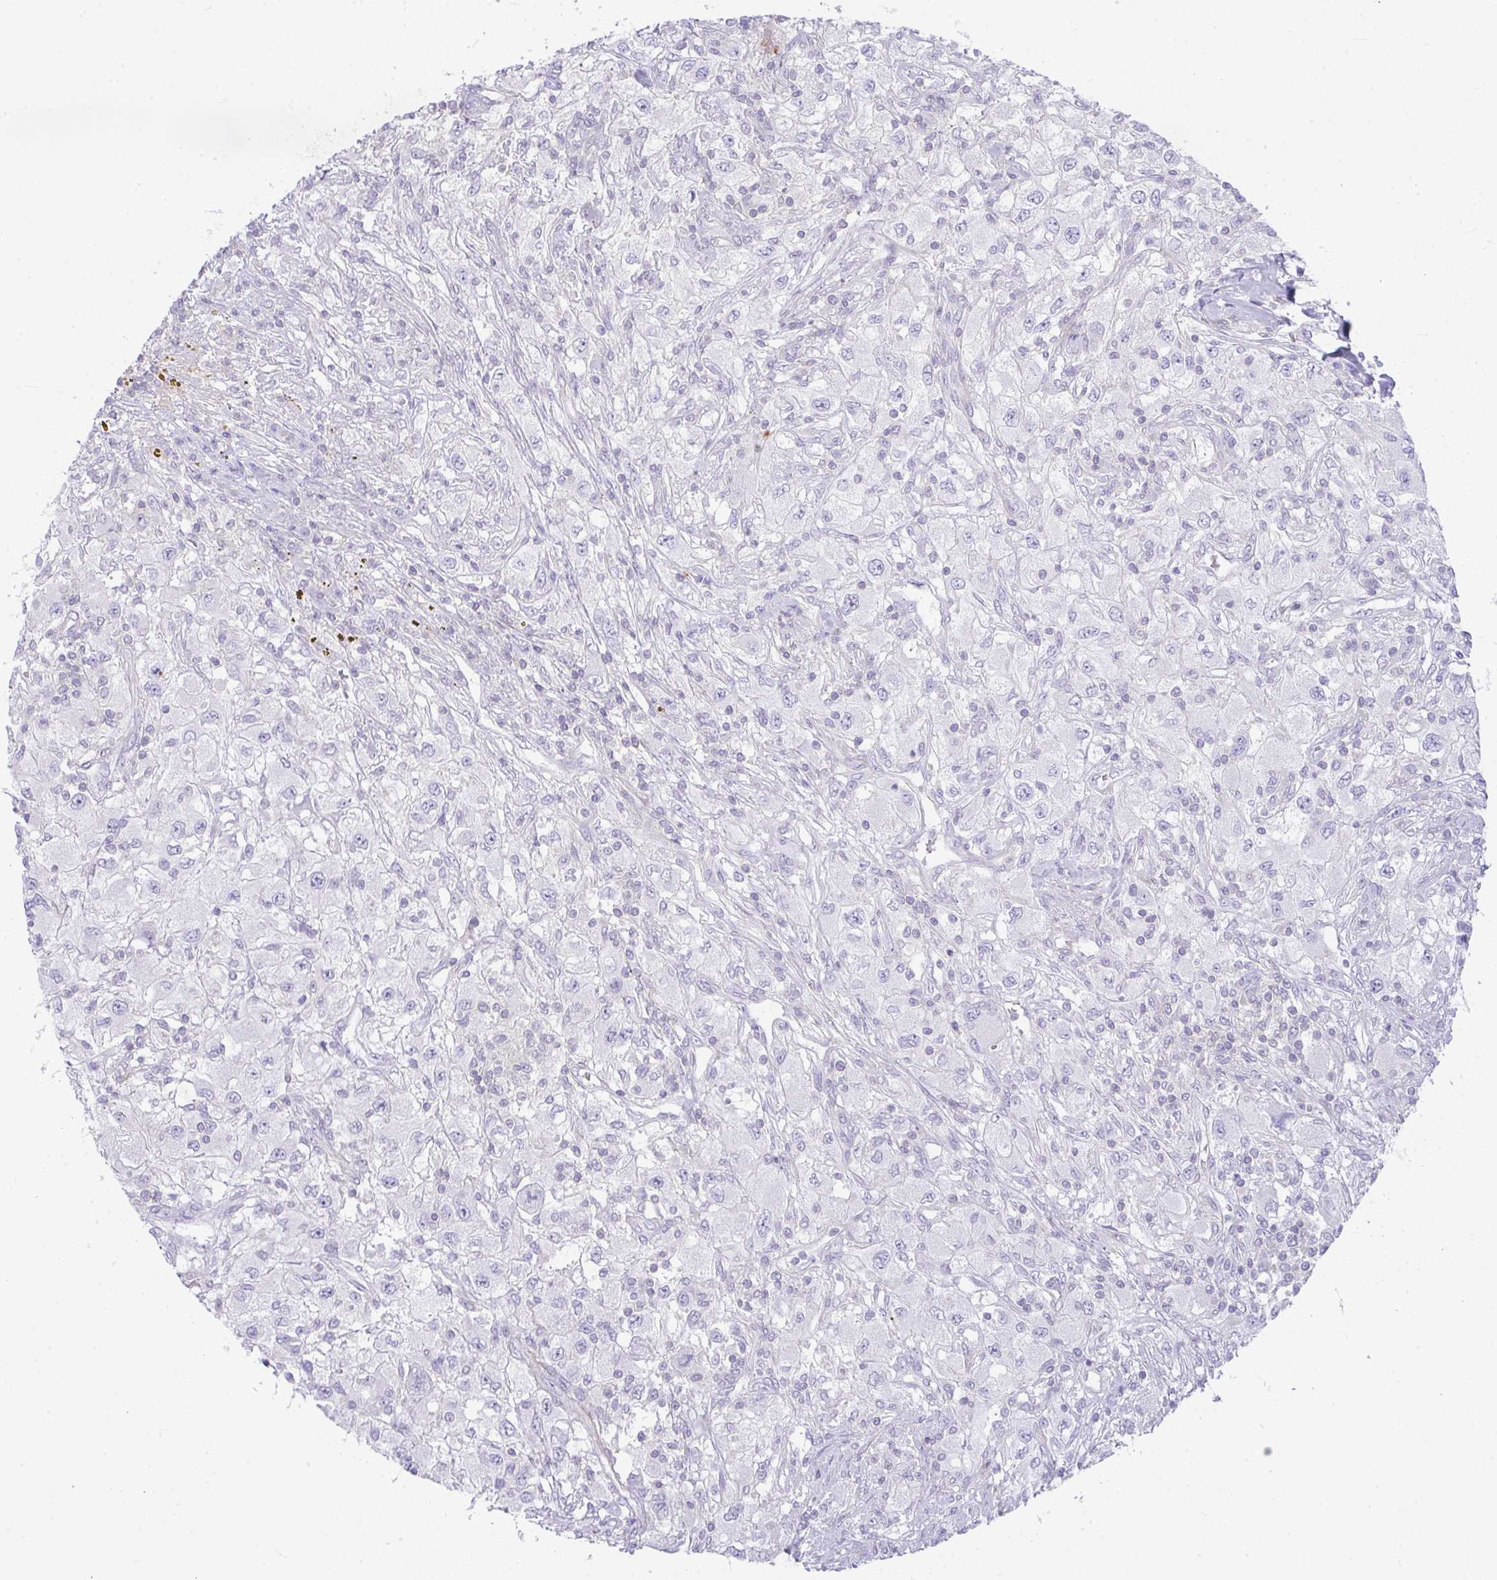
{"staining": {"intensity": "negative", "quantity": "none", "location": "none"}, "tissue": "renal cancer", "cell_type": "Tumor cells", "image_type": "cancer", "snomed": [{"axis": "morphology", "description": "Adenocarcinoma, NOS"}, {"axis": "topography", "description": "Kidney"}], "caption": "A micrograph of human adenocarcinoma (renal) is negative for staining in tumor cells. (Brightfield microscopy of DAB (3,3'-diaminobenzidine) immunohistochemistry at high magnification).", "gene": "CDRT15", "patient": {"sex": "female", "age": 67}}